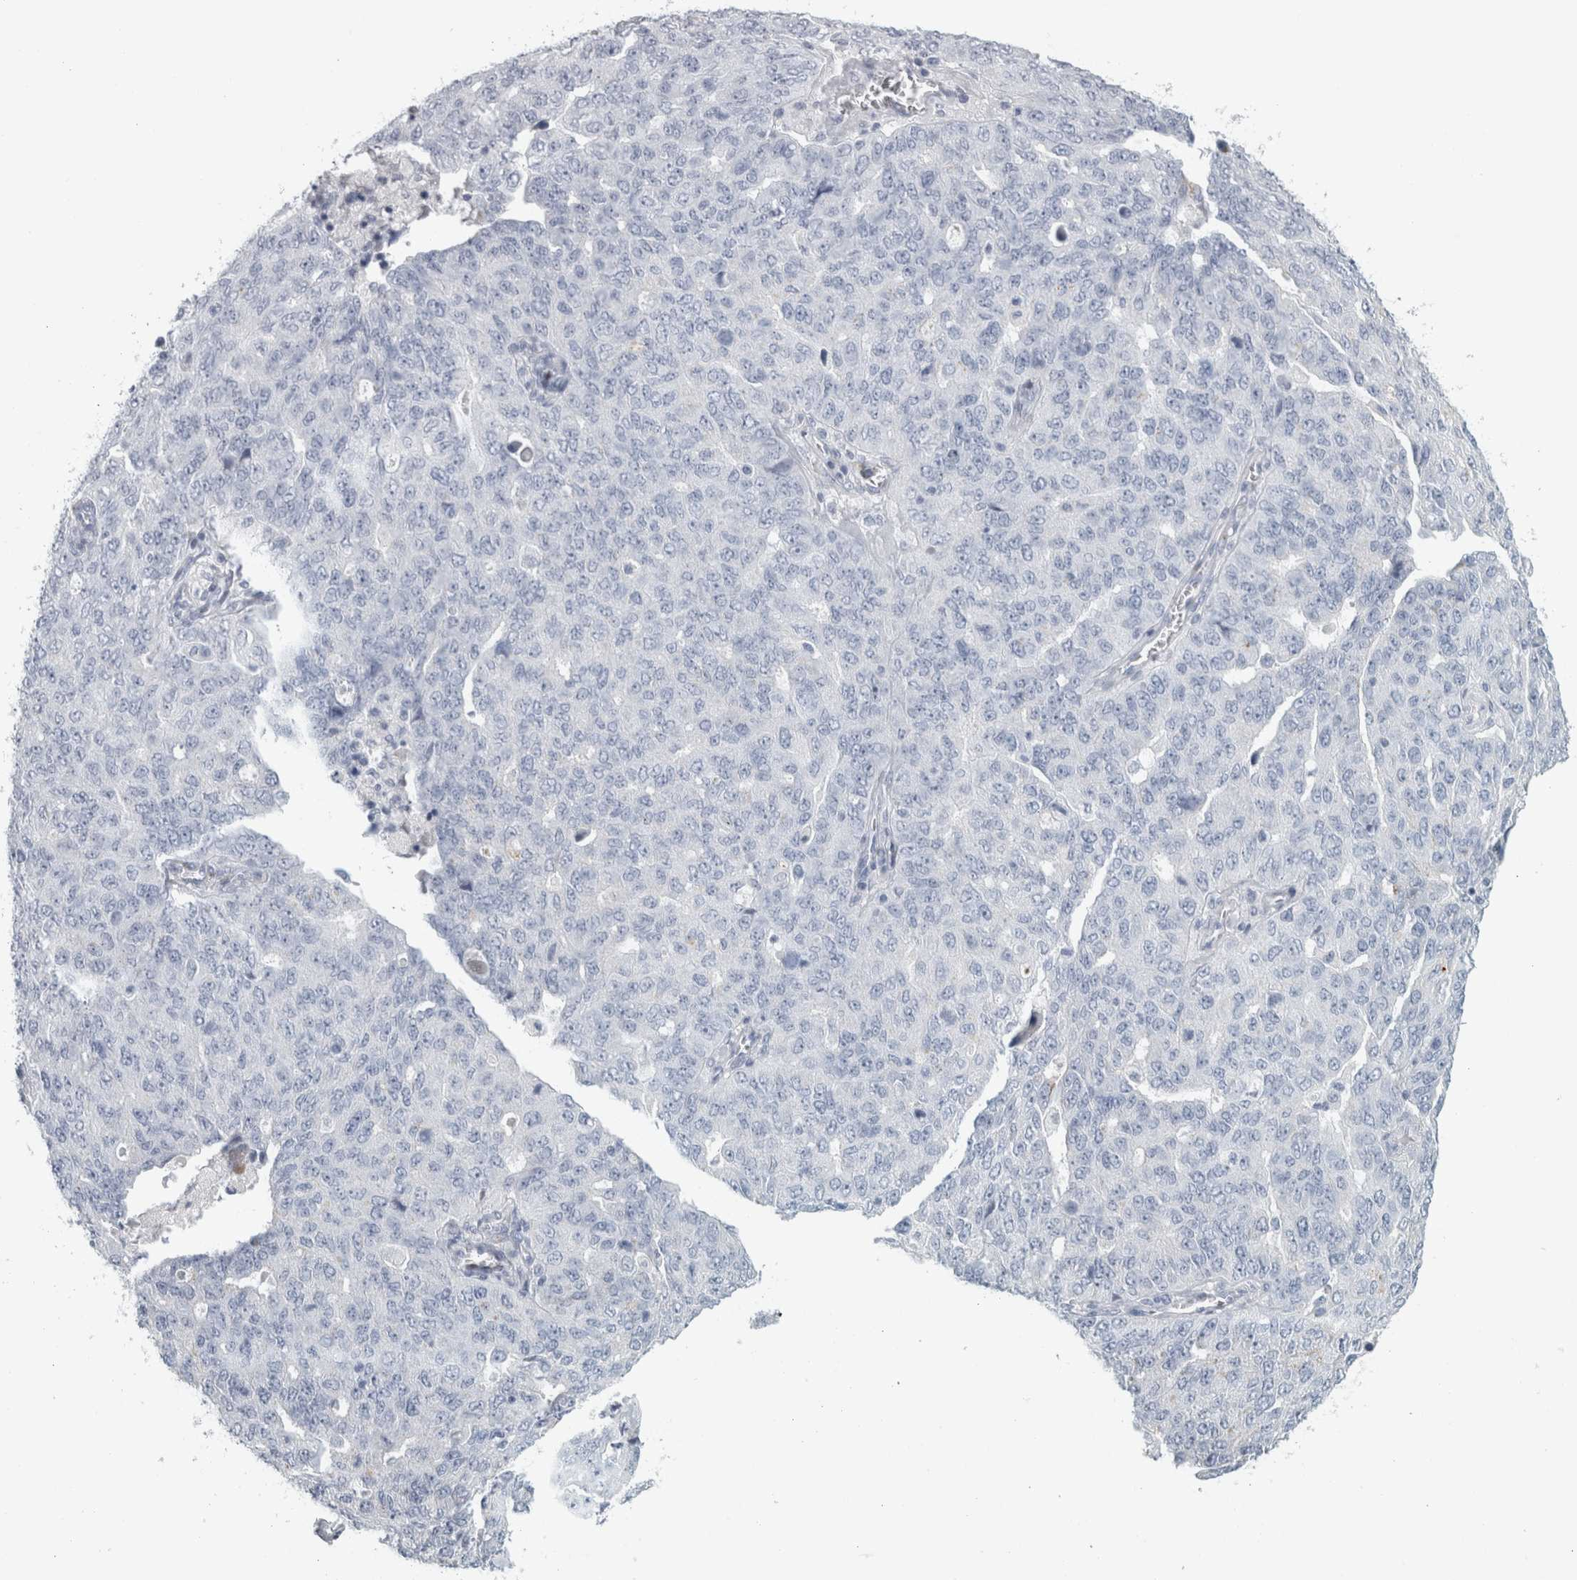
{"staining": {"intensity": "negative", "quantity": "none", "location": "none"}, "tissue": "ovarian cancer", "cell_type": "Tumor cells", "image_type": "cancer", "snomed": [{"axis": "morphology", "description": "Carcinoma, endometroid"}, {"axis": "topography", "description": "Ovary"}], "caption": "Ovarian cancer (endometroid carcinoma) was stained to show a protein in brown. There is no significant expression in tumor cells.", "gene": "CPE", "patient": {"sex": "female", "age": 62}}